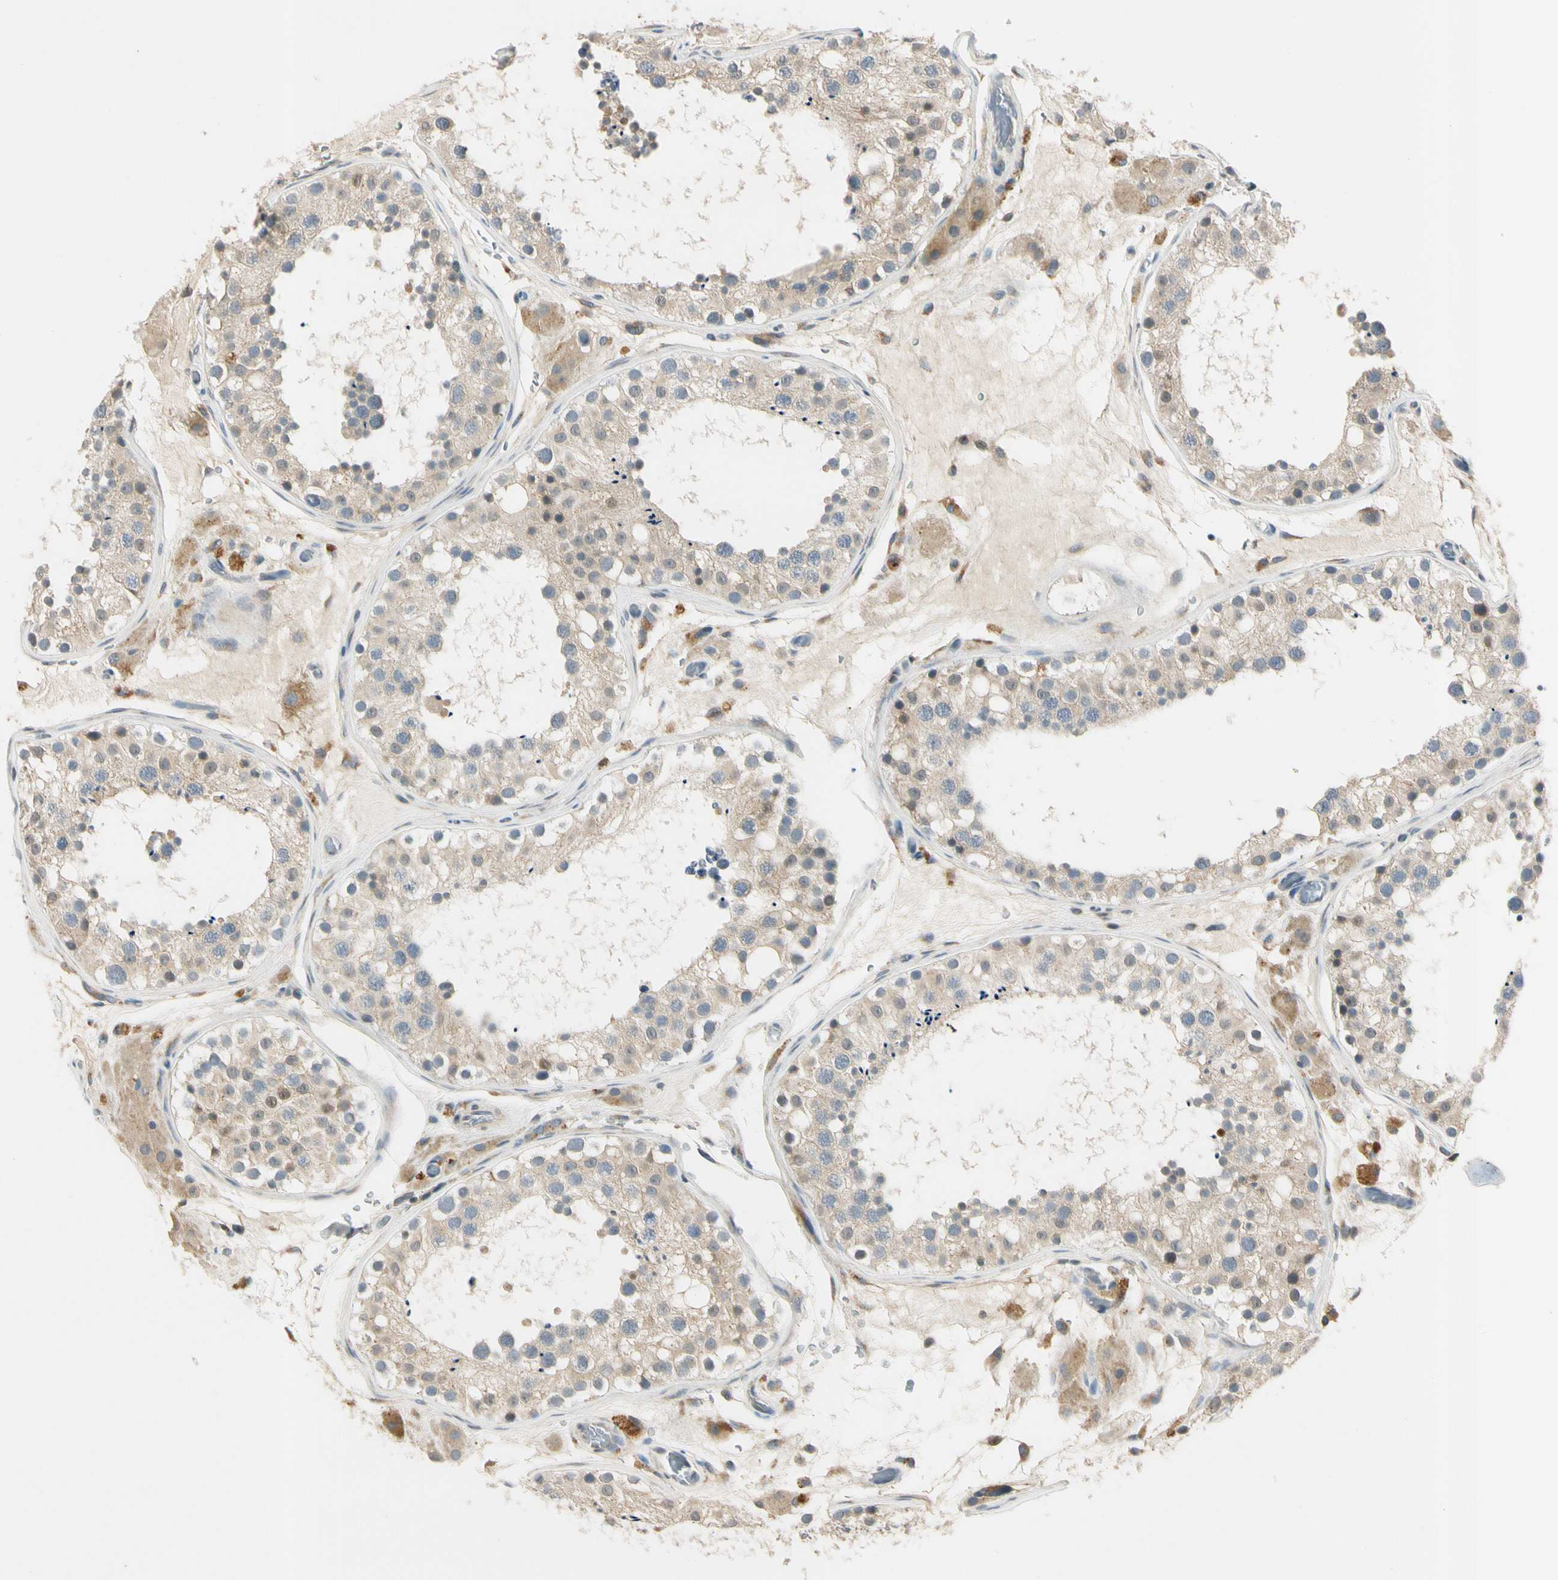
{"staining": {"intensity": "moderate", "quantity": "<25%", "location": "cytoplasmic/membranous"}, "tissue": "testis", "cell_type": "Cells in seminiferous ducts", "image_type": "normal", "snomed": [{"axis": "morphology", "description": "Normal tissue, NOS"}, {"axis": "topography", "description": "Testis"}, {"axis": "topography", "description": "Epididymis"}], "caption": "Immunohistochemical staining of benign testis shows low levels of moderate cytoplasmic/membranous expression in about <25% of cells in seminiferous ducts.", "gene": "RPS6KB2", "patient": {"sex": "male", "age": 26}}